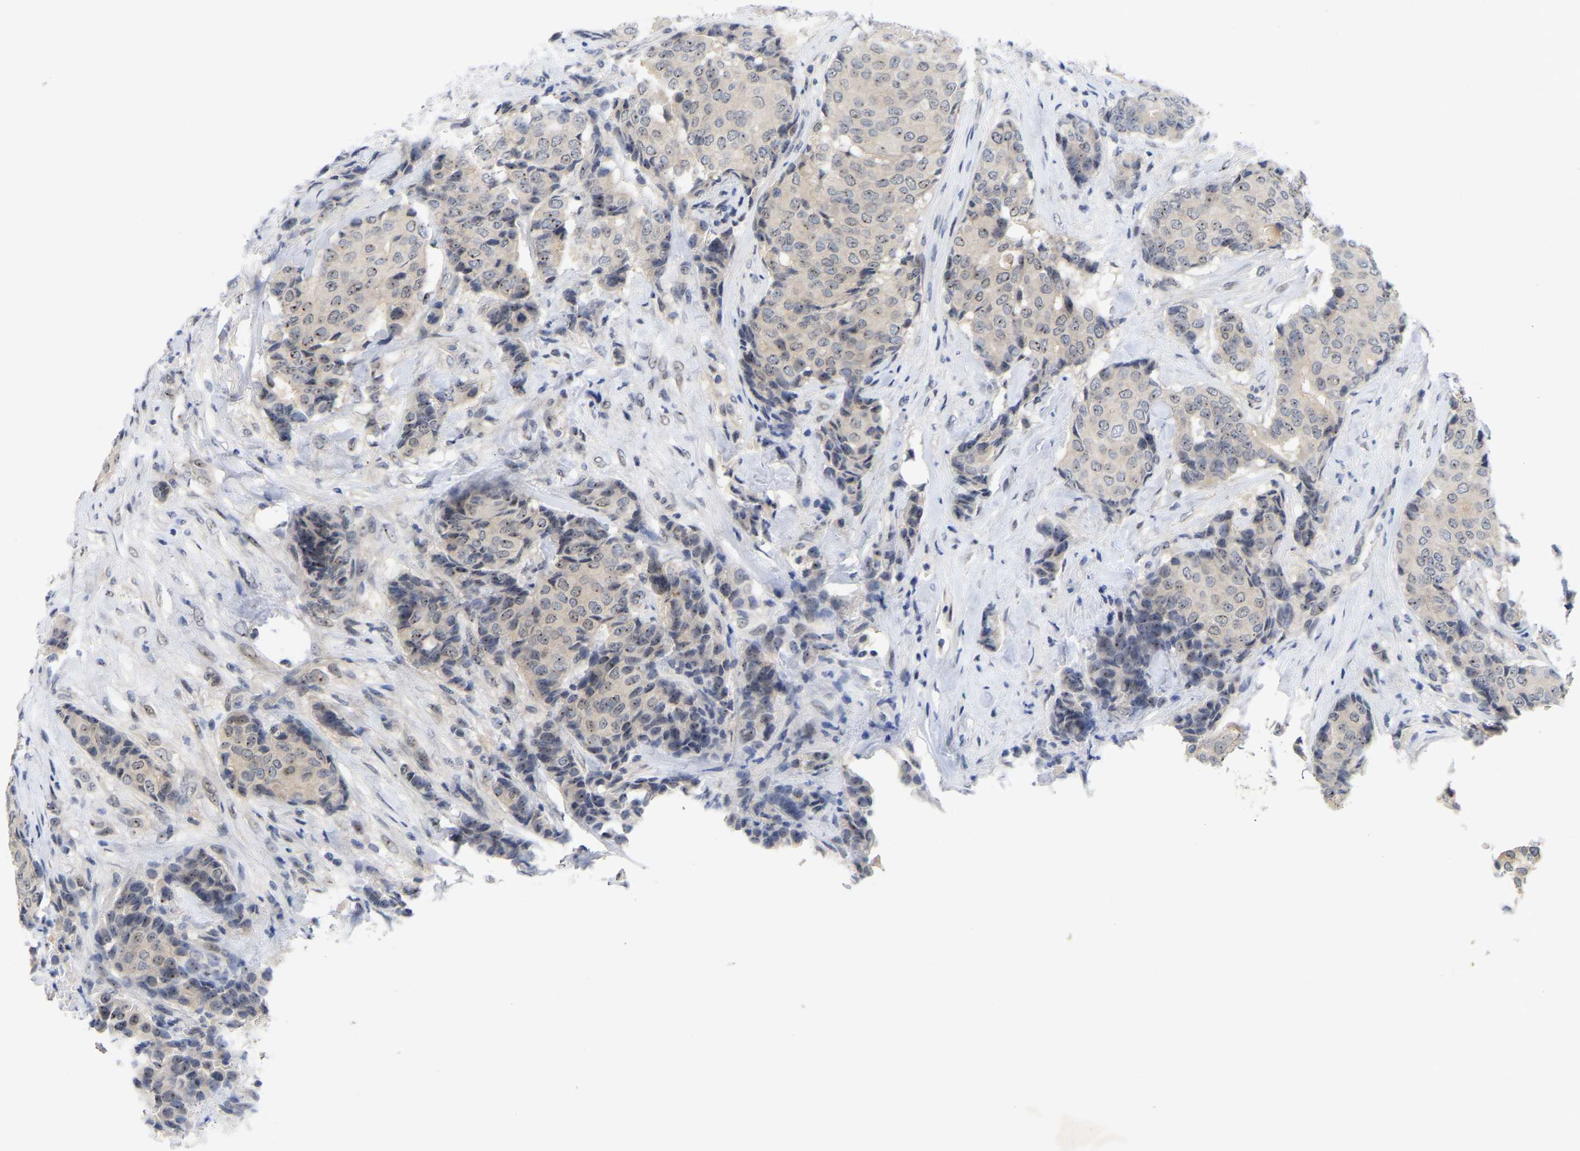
{"staining": {"intensity": "weak", "quantity": "25%-75%", "location": "nuclear"}, "tissue": "breast cancer", "cell_type": "Tumor cells", "image_type": "cancer", "snomed": [{"axis": "morphology", "description": "Duct carcinoma"}, {"axis": "topography", "description": "Breast"}], "caption": "Human breast invasive ductal carcinoma stained with a brown dye exhibits weak nuclear positive expression in about 25%-75% of tumor cells.", "gene": "NLE1", "patient": {"sex": "female", "age": 75}}